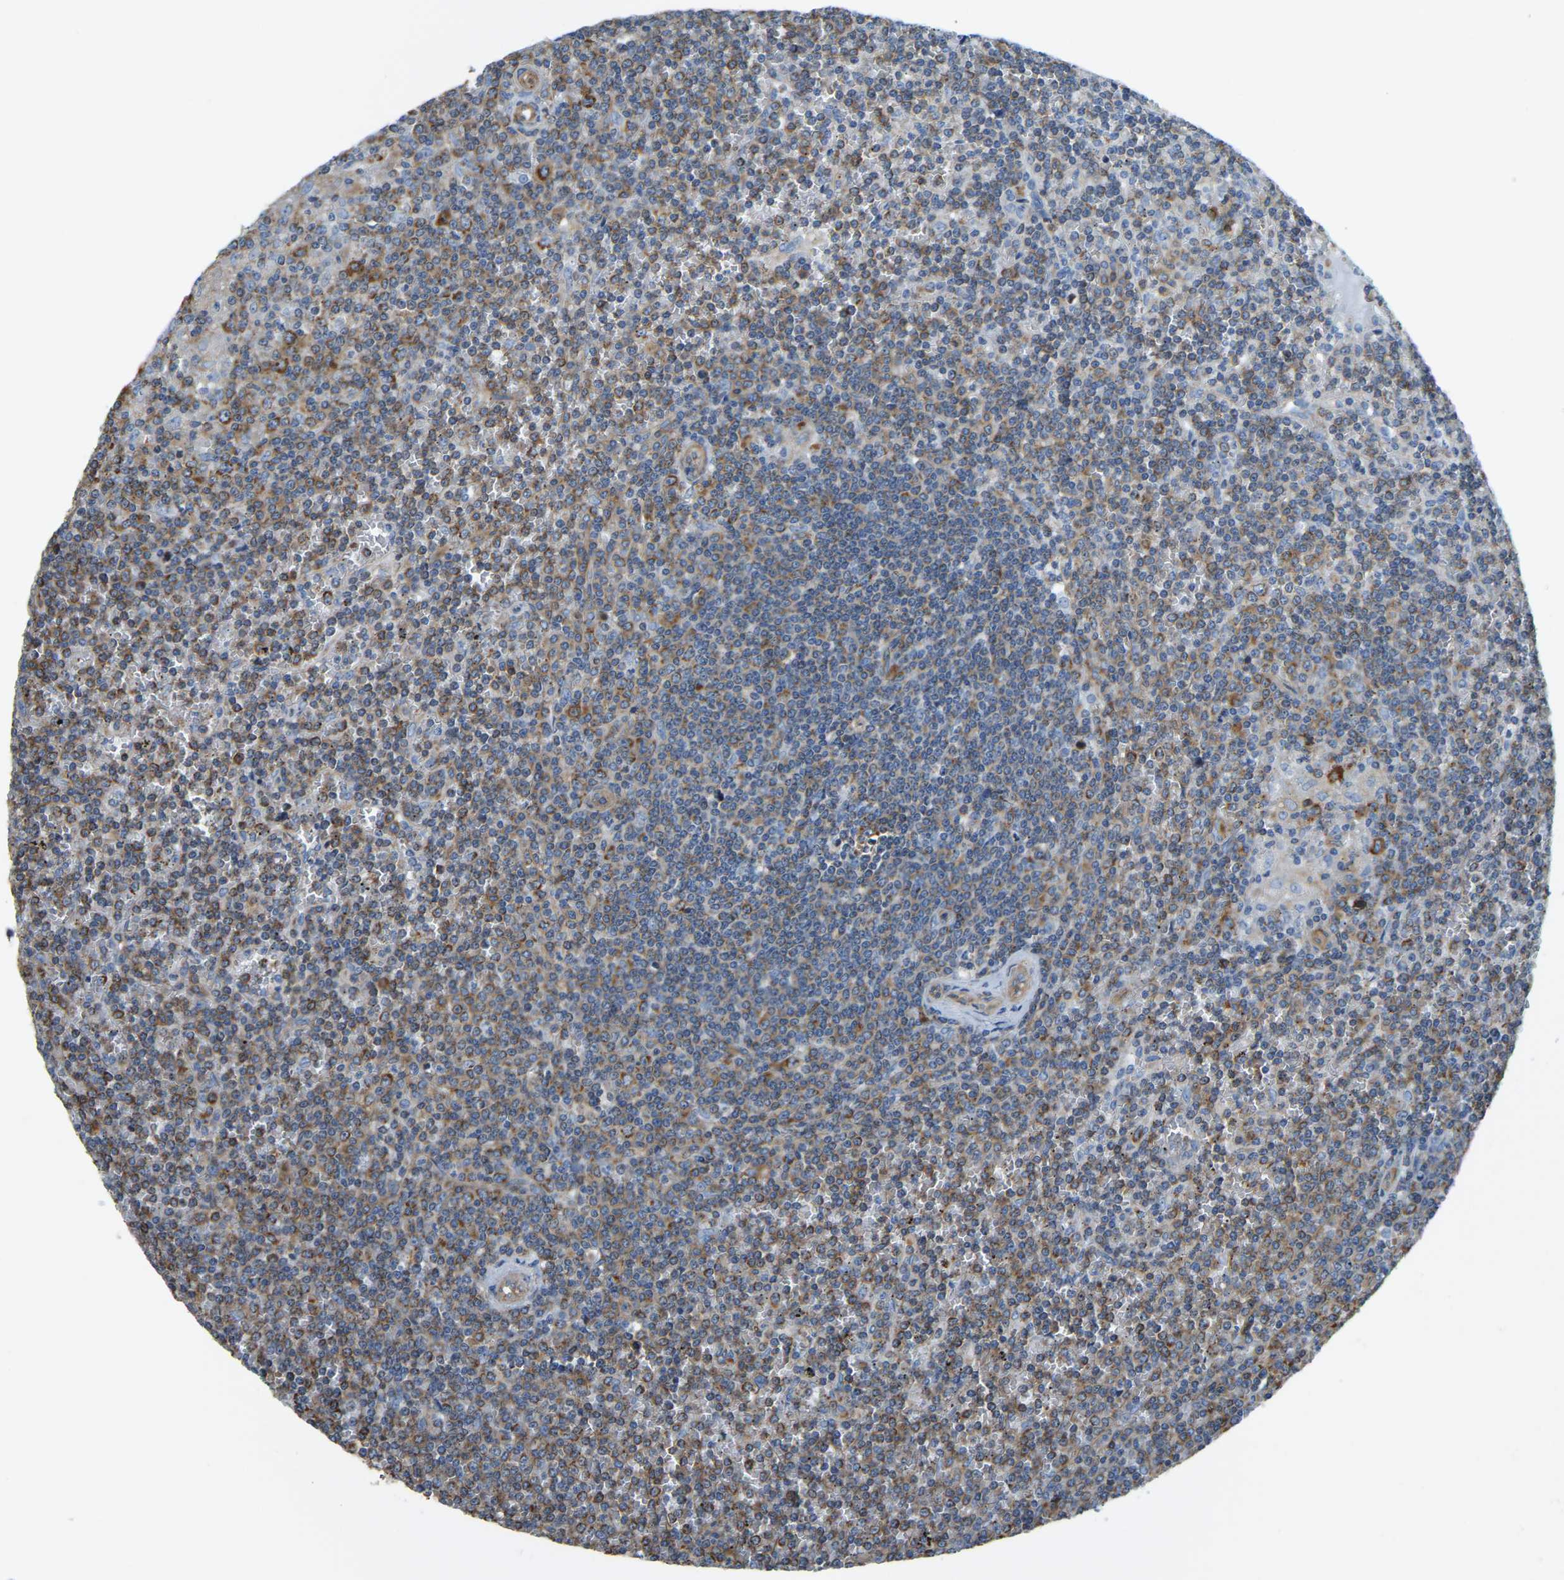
{"staining": {"intensity": "moderate", "quantity": ">75%", "location": "cytoplasmic/membranous"}, "tissue": "lymphoma", "cell_type": "Tumor cells", "image_type": "cancer", "snomed": [{"axis": "morphology", "description": "Malignant lymphoma, non-Hodgkin's type, Low grade"}, {"axis": "topography", "description": "Spleen"}], "caption": "Protein staining displays moderate cytoplasmic/membranous expression in about >75% of tumor cells in low-grade malignant lymphoma, non-Hodgkin's type.", "gene": "AHNAK", "patient": {"sex": "female", "age": 19}}